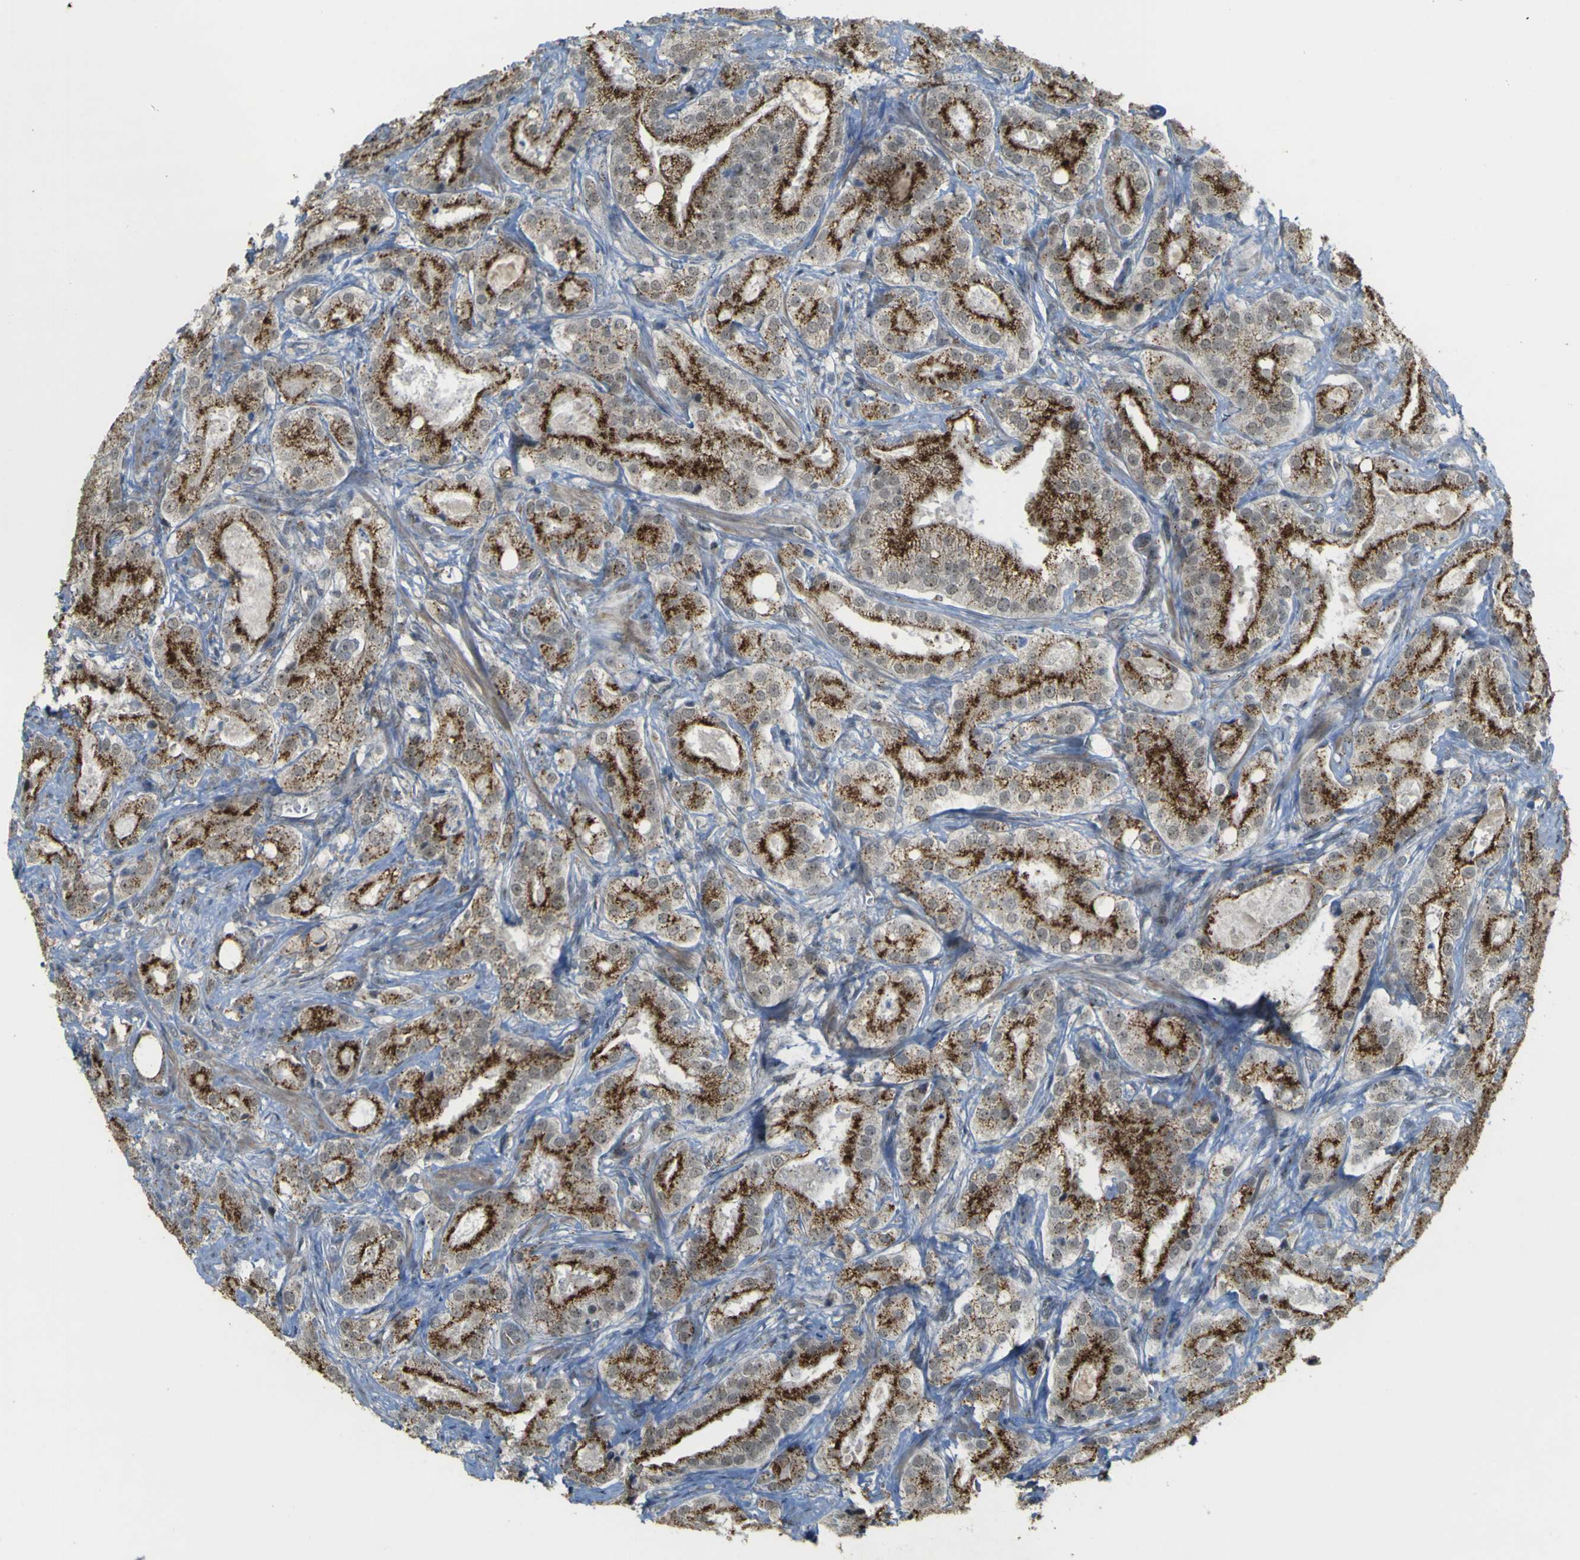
{"staining": {"intensity": "strong", "quantity": ">75%", "location": "cytoplasmic/membranous"}, "tissue": "prostate cancer", "cell_type": "Tumor cells", "image_type": "cancer", "snomed": [{"axis": "morphology", "description": "Adenocarcinoma, High grade"}, {"axis": "topography", "description": "Prostate"}], "caption": "IHC (DAB (3,3'-diaminobenzidine)) staining of human prostate cancer (high-grade adenocarcinoma) shows strong cytoplasmic/membranous protein positivity in approximately >75% of tumor cells. The staining is performed using DAB (3,3'-diaminobenzidine) brown chromogen to label protein expression. The nuclei are counter-stained blue using hematoxylin.", "gene": "ACBD5", "patient": {"sex": "male", "age": 64}}